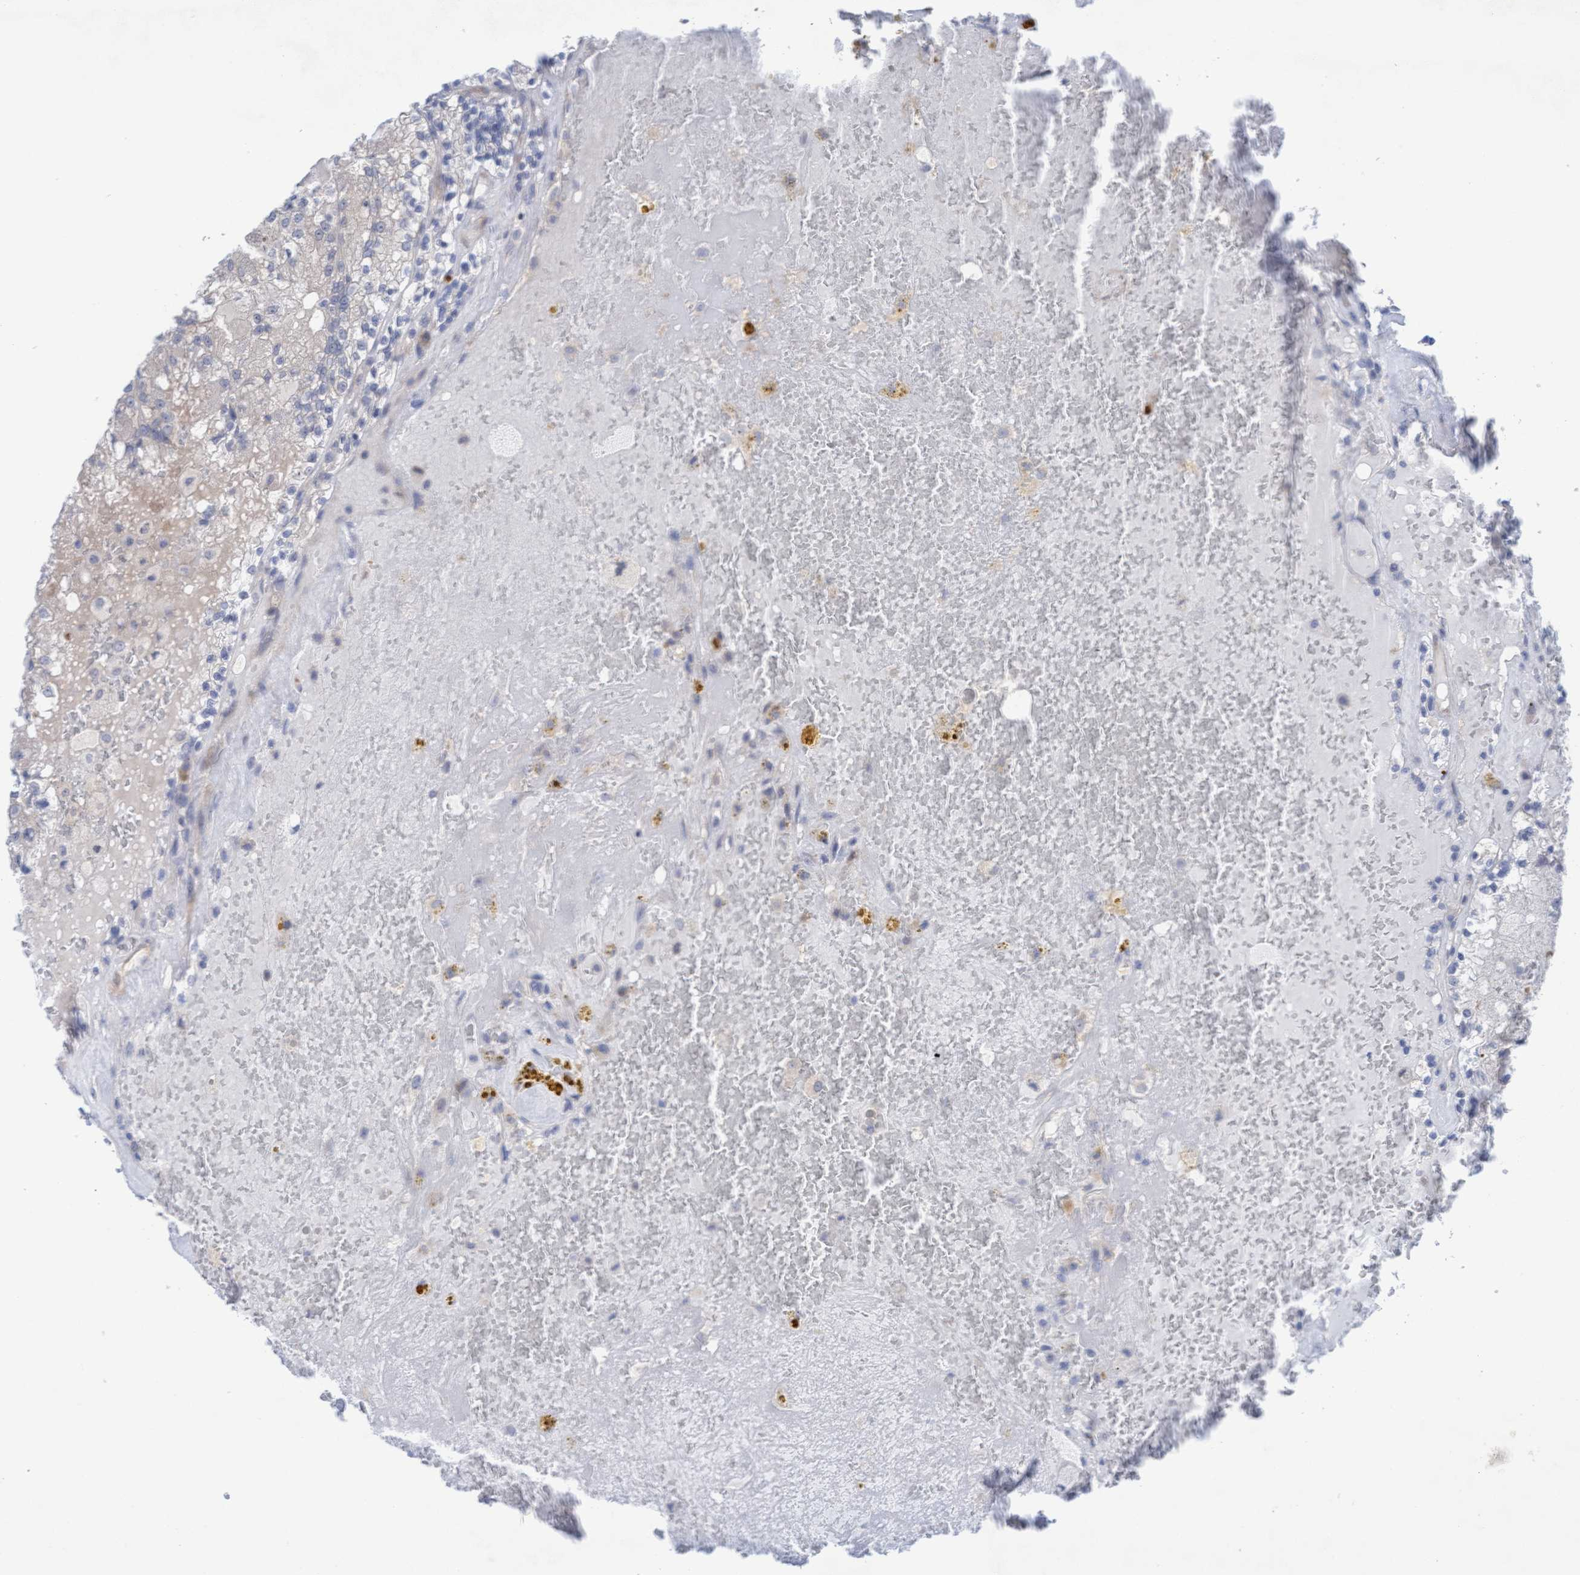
{"staining": {"intensity": "negative", "quantity": "none", "location": "none"}, "tissue": "renal cancer", "cell_type": "Tumor cells", "image_type": "cancer", "snomed": [{"axis": "morphology", "description": "Adenocarcinoma, NOS"}, {"axis": "topography", "description": "Kidney"}], "caption": "There is no significant expression in tumor cells of adenocarcinoma (renal). Brightfield microscopy of immunohistochemistry stained with DAB (3,3'-diaminobenzidine) (brown) and hematoxylin (blue), captured at high magnification.", "gene": "PLCD1", "patient": {"sex": "female", "age": 56}}